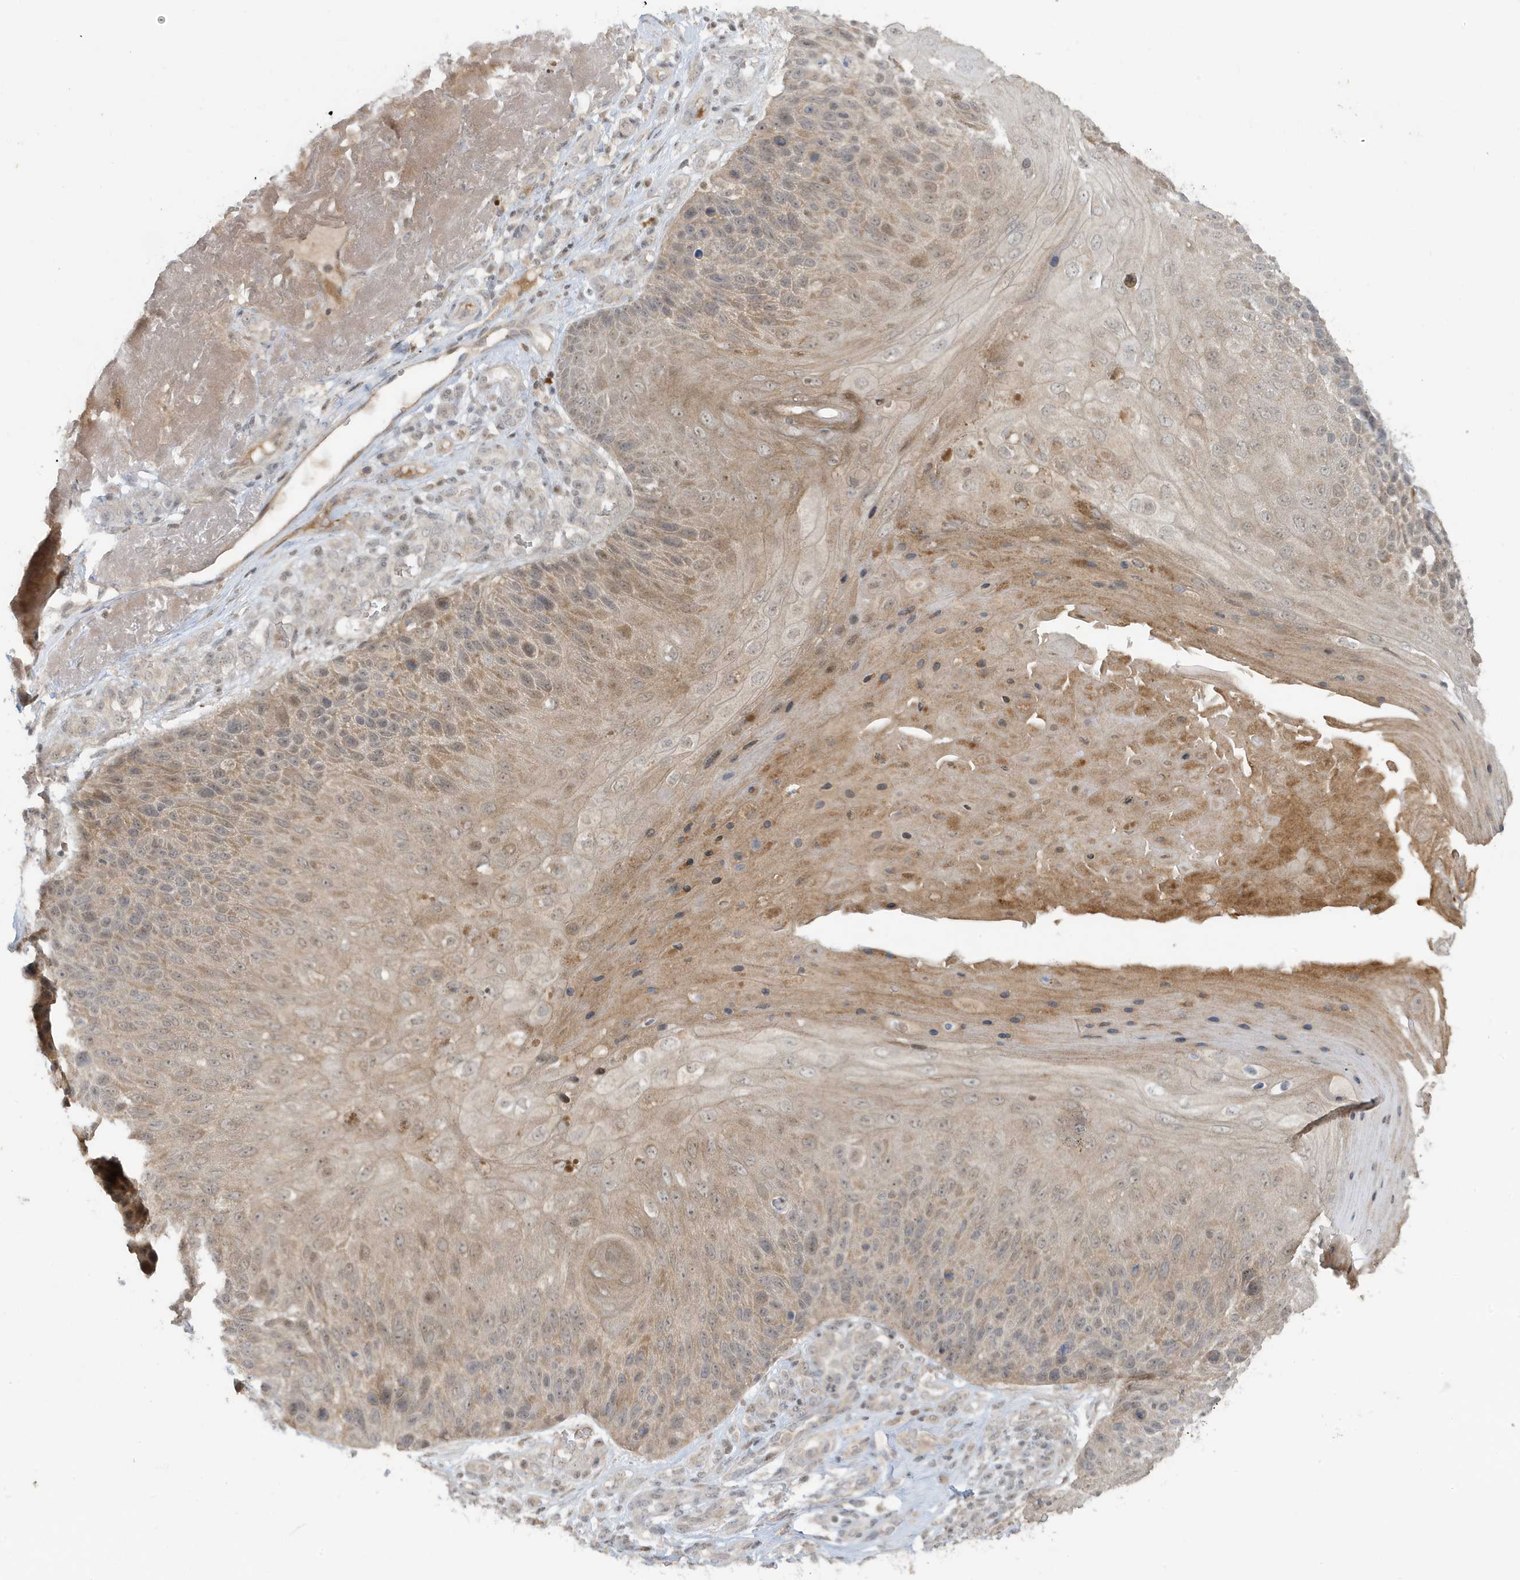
{"staining": {"intensity": "weak", "quantity": ">75%", "location": "cytoplasmic/membranous"}, "tissue": "skin cancer", "cell_type": "Tumor cells", "image_type": "cancer", "snomed": [{"axis": "morphology", "description": "Squamous cell carcinoma, NOS"}, {"axis": "topography", "description": "Skin"}], "caption": "Immunohistochemical staining of skin cancer displays low levels of weak cytoplasmic/membranous protein staining in approximately >75% of tumor cells. (DAB (3,3'-diaminobenzidine) = brown stain, brightfield microscopy at high magnification).", "gene": "PRRT3", "patient": {"sex": "female", "age": 88}}